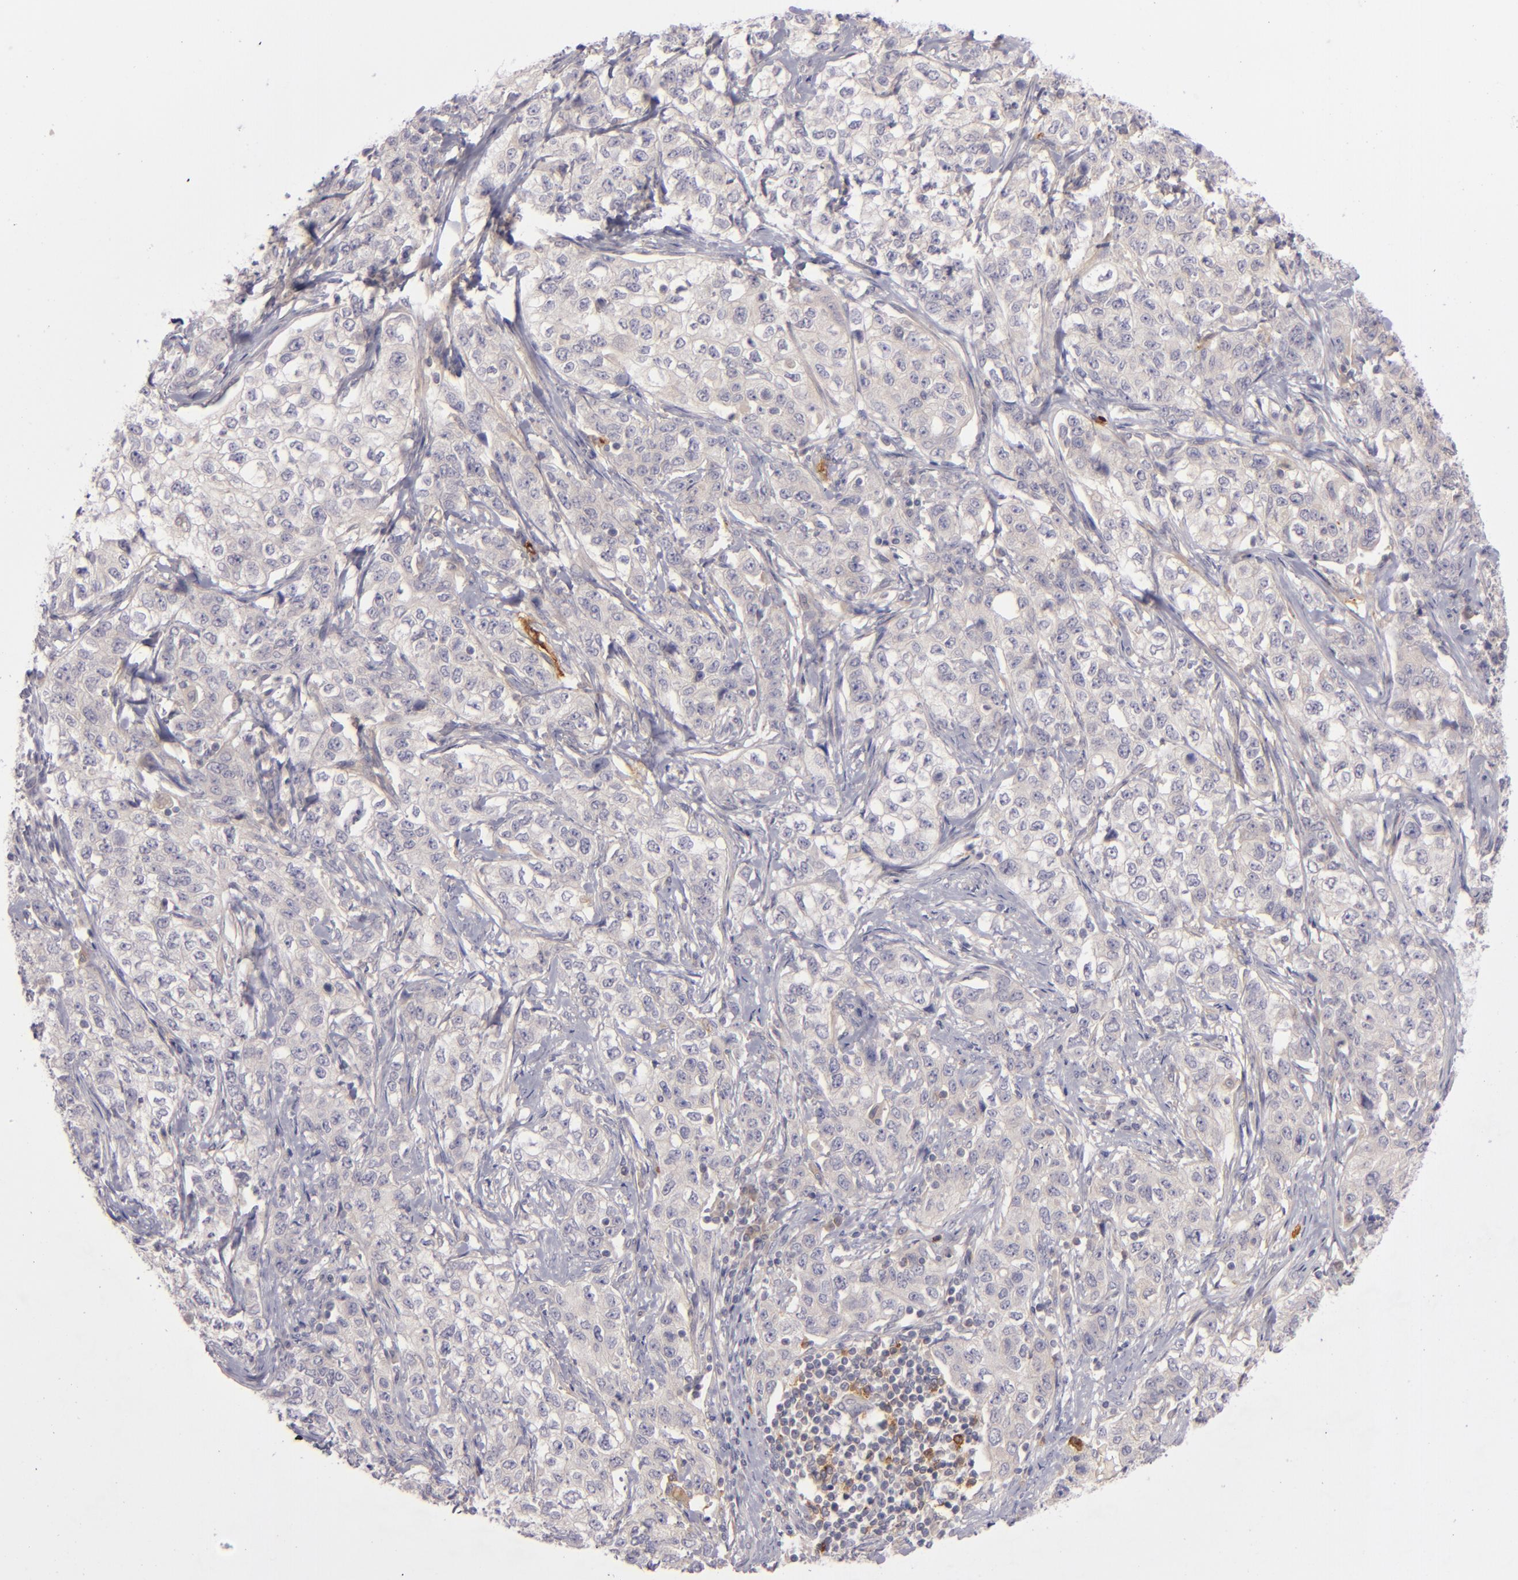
{"staining": {"intensity": "weak", "quantity": ">75%", "location": "cytoplasmic/membranous"}, "tissue": "stomach cancer", "cell_type": "Tumor cells", "image_type": "cancer", "snomed": [{"axis": "morphology", "description": "Adenocarcinoma, NOS"}, {"axis": "topography", "description": "Stomach"}], "caption": "DAB (3,3'-diaminobenzidine) immunohistochemical staining of stomach cancer (adenocarcinoma) demonstrates weak cytoplasmic/membranous protein staining in approximately >75% of tumor cells.", "gene": "CD83", "patient": {"sex": "male", "age": 48}}